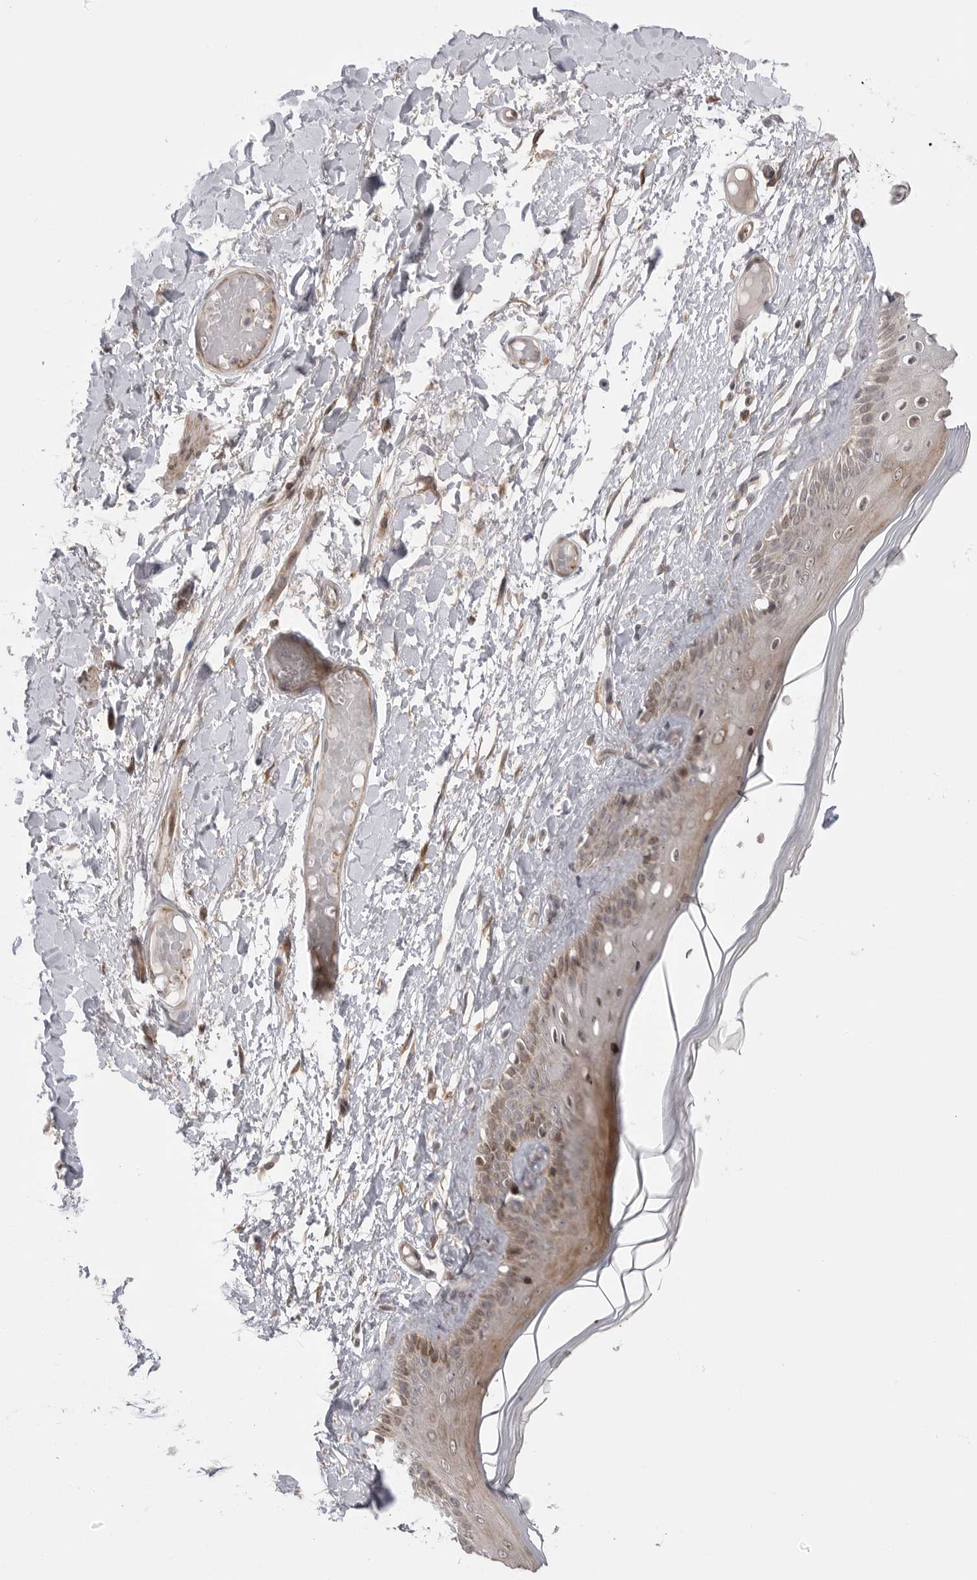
{"staining": {"intensity": "moderate", "quantity": ">75%", "location": "cytoplasmic/membranous"}, "tissue": "skin", "cell_type": "Epidermal cells", "image_type": "normal", "snomed": [{"axis": "morphology", "description": "Normal tissue, NOS"}, {"axis": "topography", "description": "Vulva"}], "caption": "A photomicrograph of skin stained for a protein displays moderate cytoplasmic/membranous brown staining in epidermal cells. The staining was performed using DAB, with brown indicating positive protein expression. Nuclei are stained blue with hematoxylin.", "gene": "GGT6", "patient": {"sex": "female", "age": 73}}